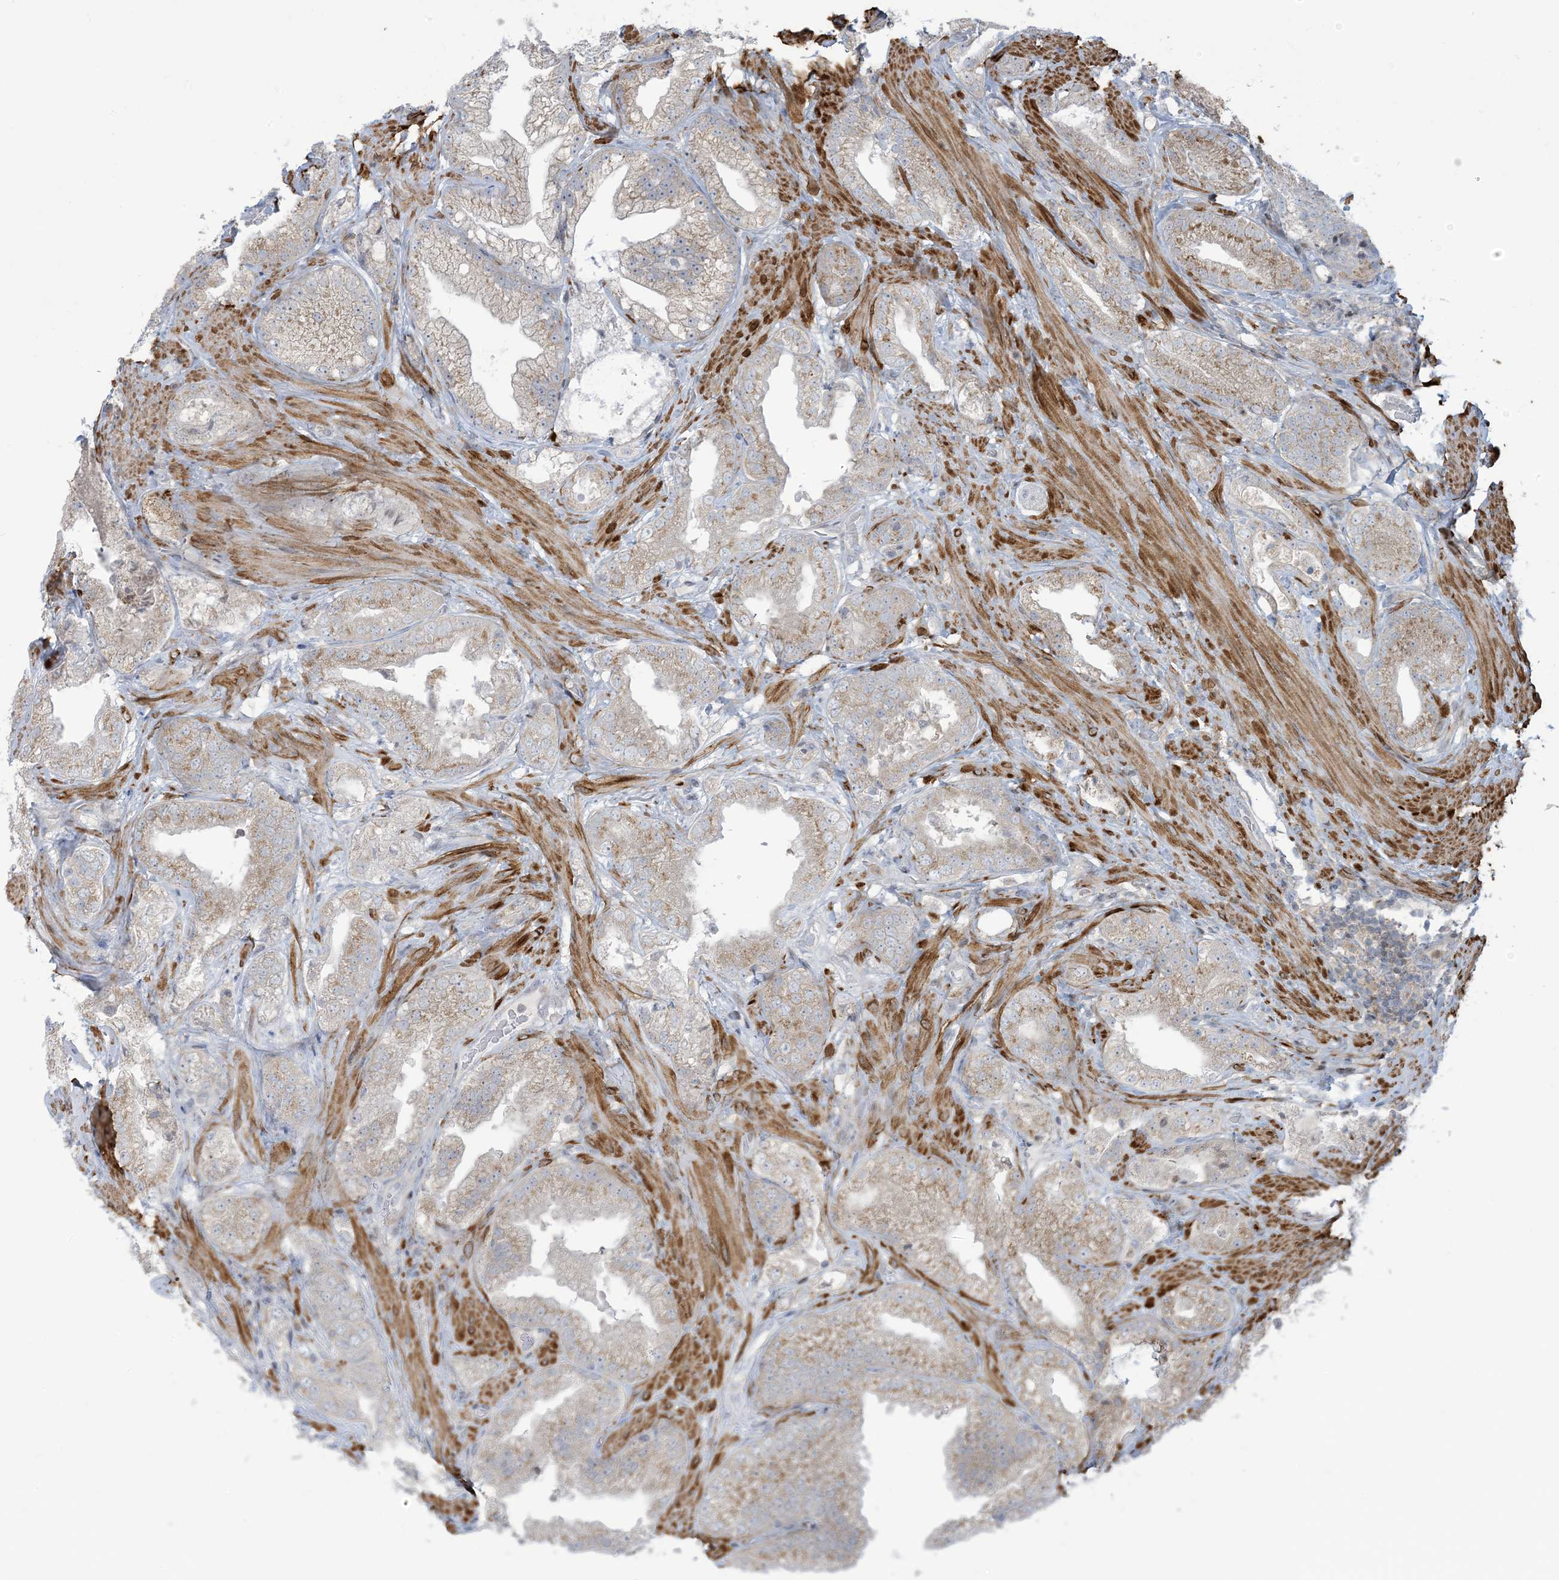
{"staining": {"intensity": "weak", "quantity": "25%-75%", "location": "cytoplasmic/membranous"}, "tissue": "prostate cancer", "cell_type": "Tumor cells", "image_type": "cancer", "snomed": [{"axis": "morphology", "description": "Adenocarcinoma, High grade"}, {"axis": "topography", "description": "Prostate"}], "caption": "A high-resolution histopathology image shows immunohistochemistry (IHC) staining of prostate cancer (high-grade adenocarcinoma), which shows weak cytoplasmic/membranous expression in about 25%-75% of tumor cells.", "gene": "AFTPH", "patient": {"sex": "male", "age": 58}}